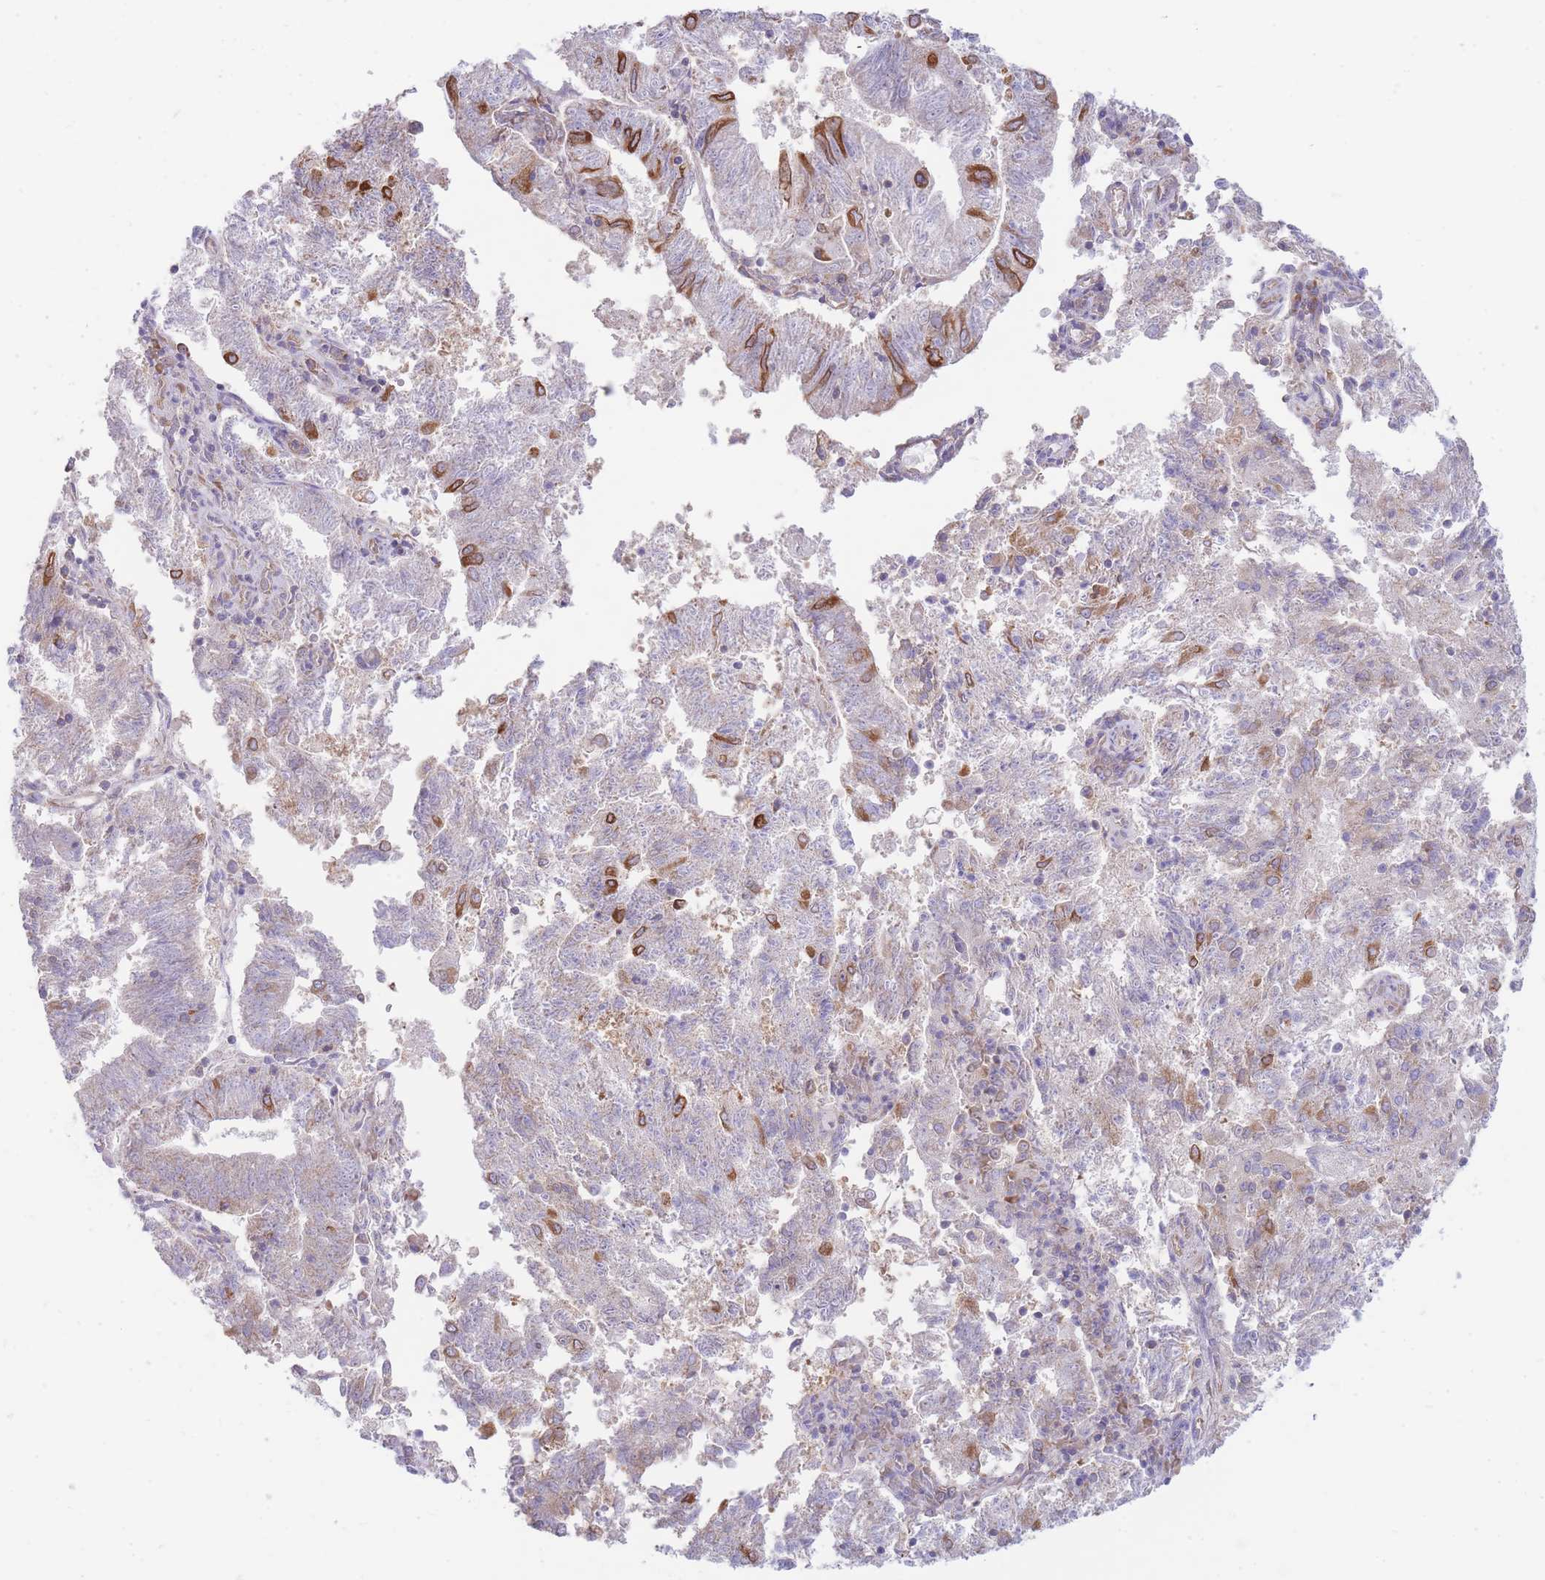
{"staining": {"intensity": "strong", "quantity": "<25%", "location": "cytoplasmic/membranous"}, "tissue": "endometrial cancer", "cell_type": "Tumor cells", "image_type": "cancer", "snomed": [{"axis": "morphology", "description": "Adenocarcinoma, NOS"}, {"axis": "topography", "description": "Endometrium"}], "caption": "High-magnification brightfield microscopy of endometrial adenocarcinoma stained with DAB (brown) and counterstained with hematoxylin (blue). tumor cells exhibit strong cytoplasmic/membranous staining is seen in about<25% of cells.", "gene": "SH2B2", "patient": {"sex": "female", "age": 82}}